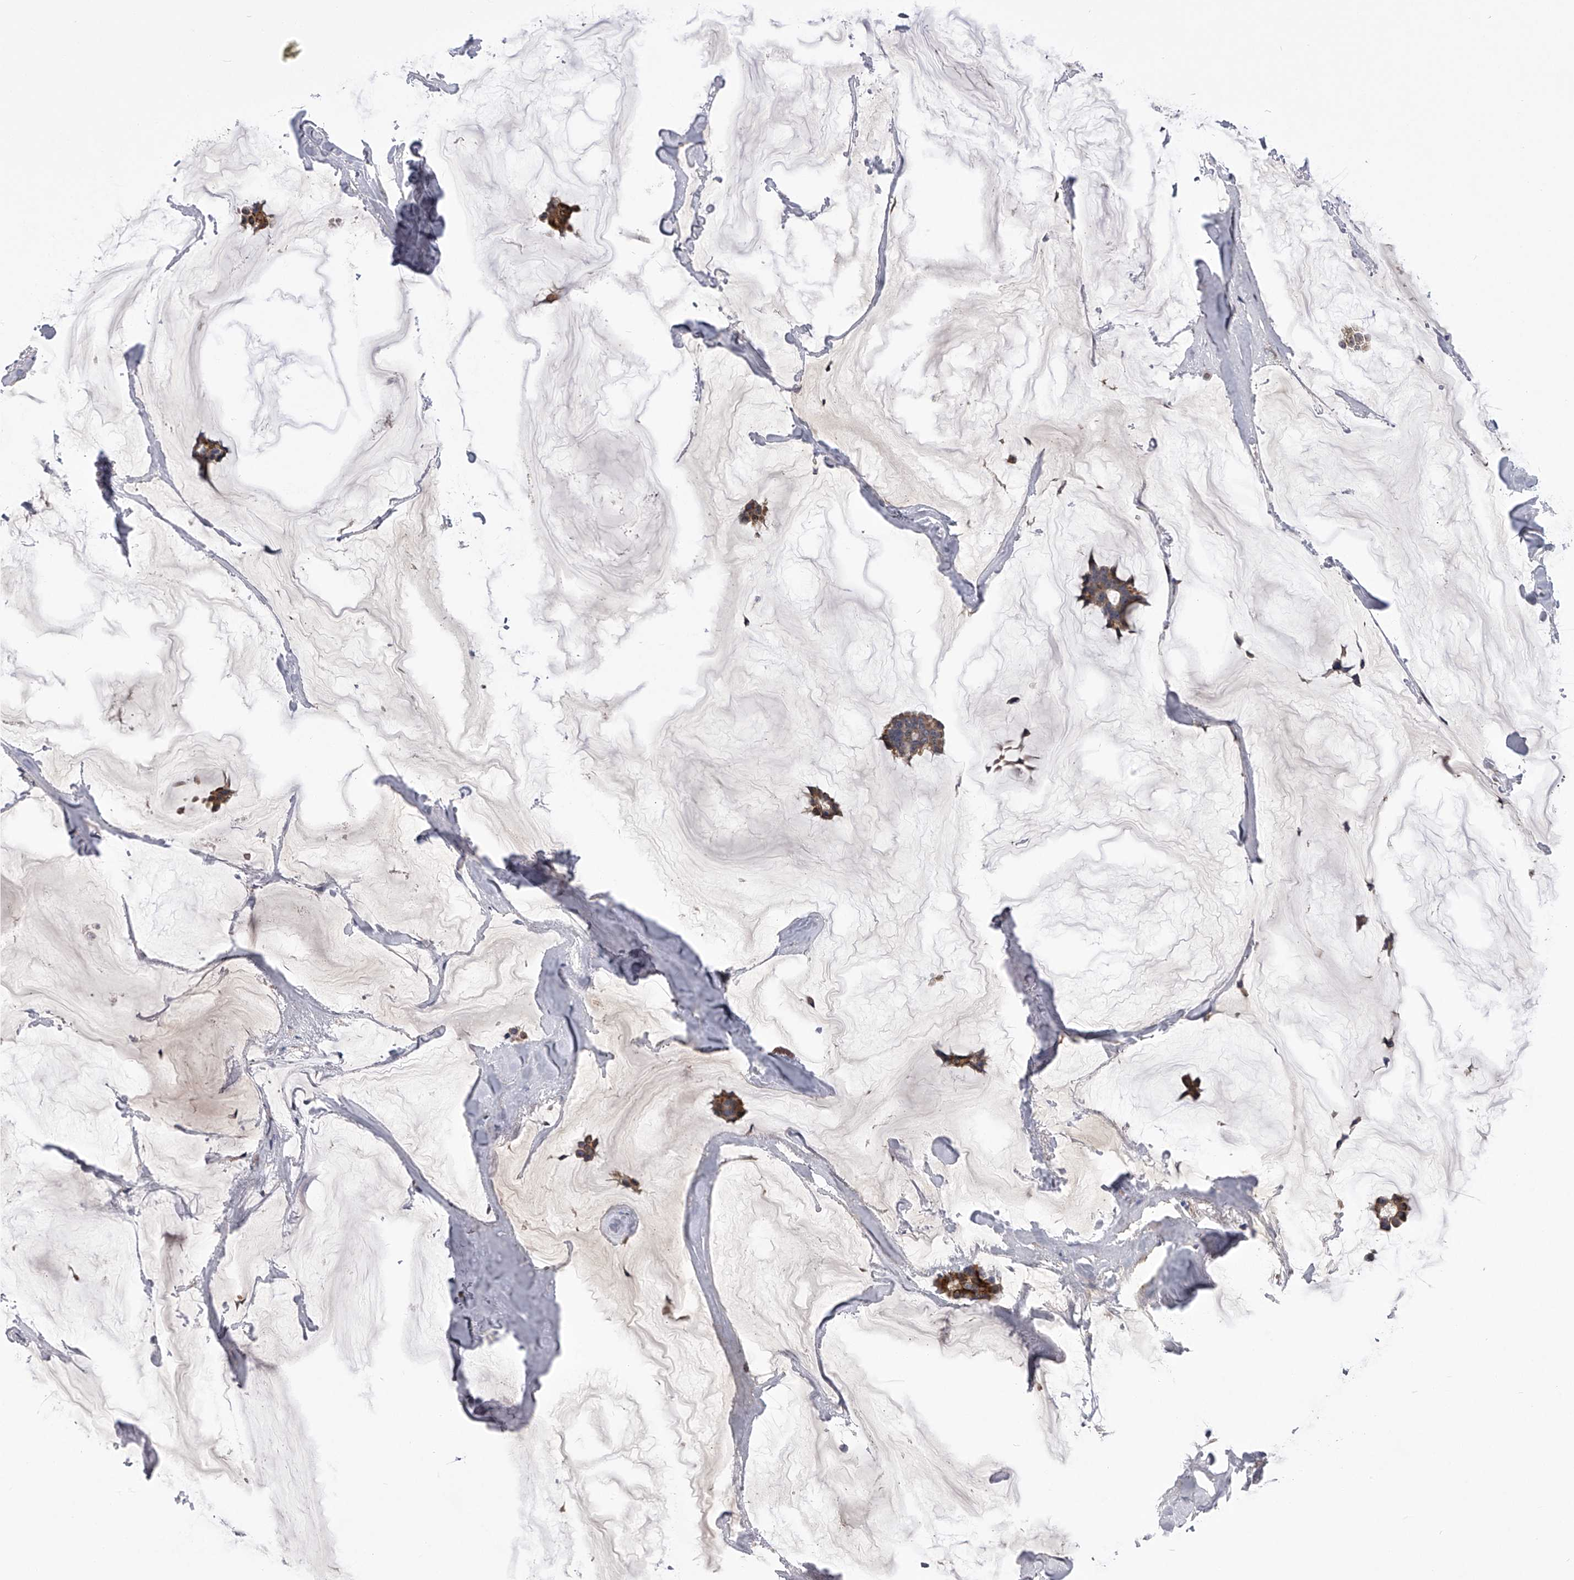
{"staining": {"intensity": "moderate", "quantity": ">75%", "location": "cytoplasmic/membranous"}, "tissue": "breast cancer", "cell_type": "Tumor cells", "image_type": "cancer", "snomed": [{"axis": "morphology", "description": "Duct carcinoma"}, {"axis": "topography", "description": "Breast"}], "caption": "Breast cancer (infiltrating ductal carcinoma) tissue displays moderate cytoplasmic/membranous staining in about >75% of tumor cells", "gene": "MDN1", "patient": {"sex": "female", "age": 93}}